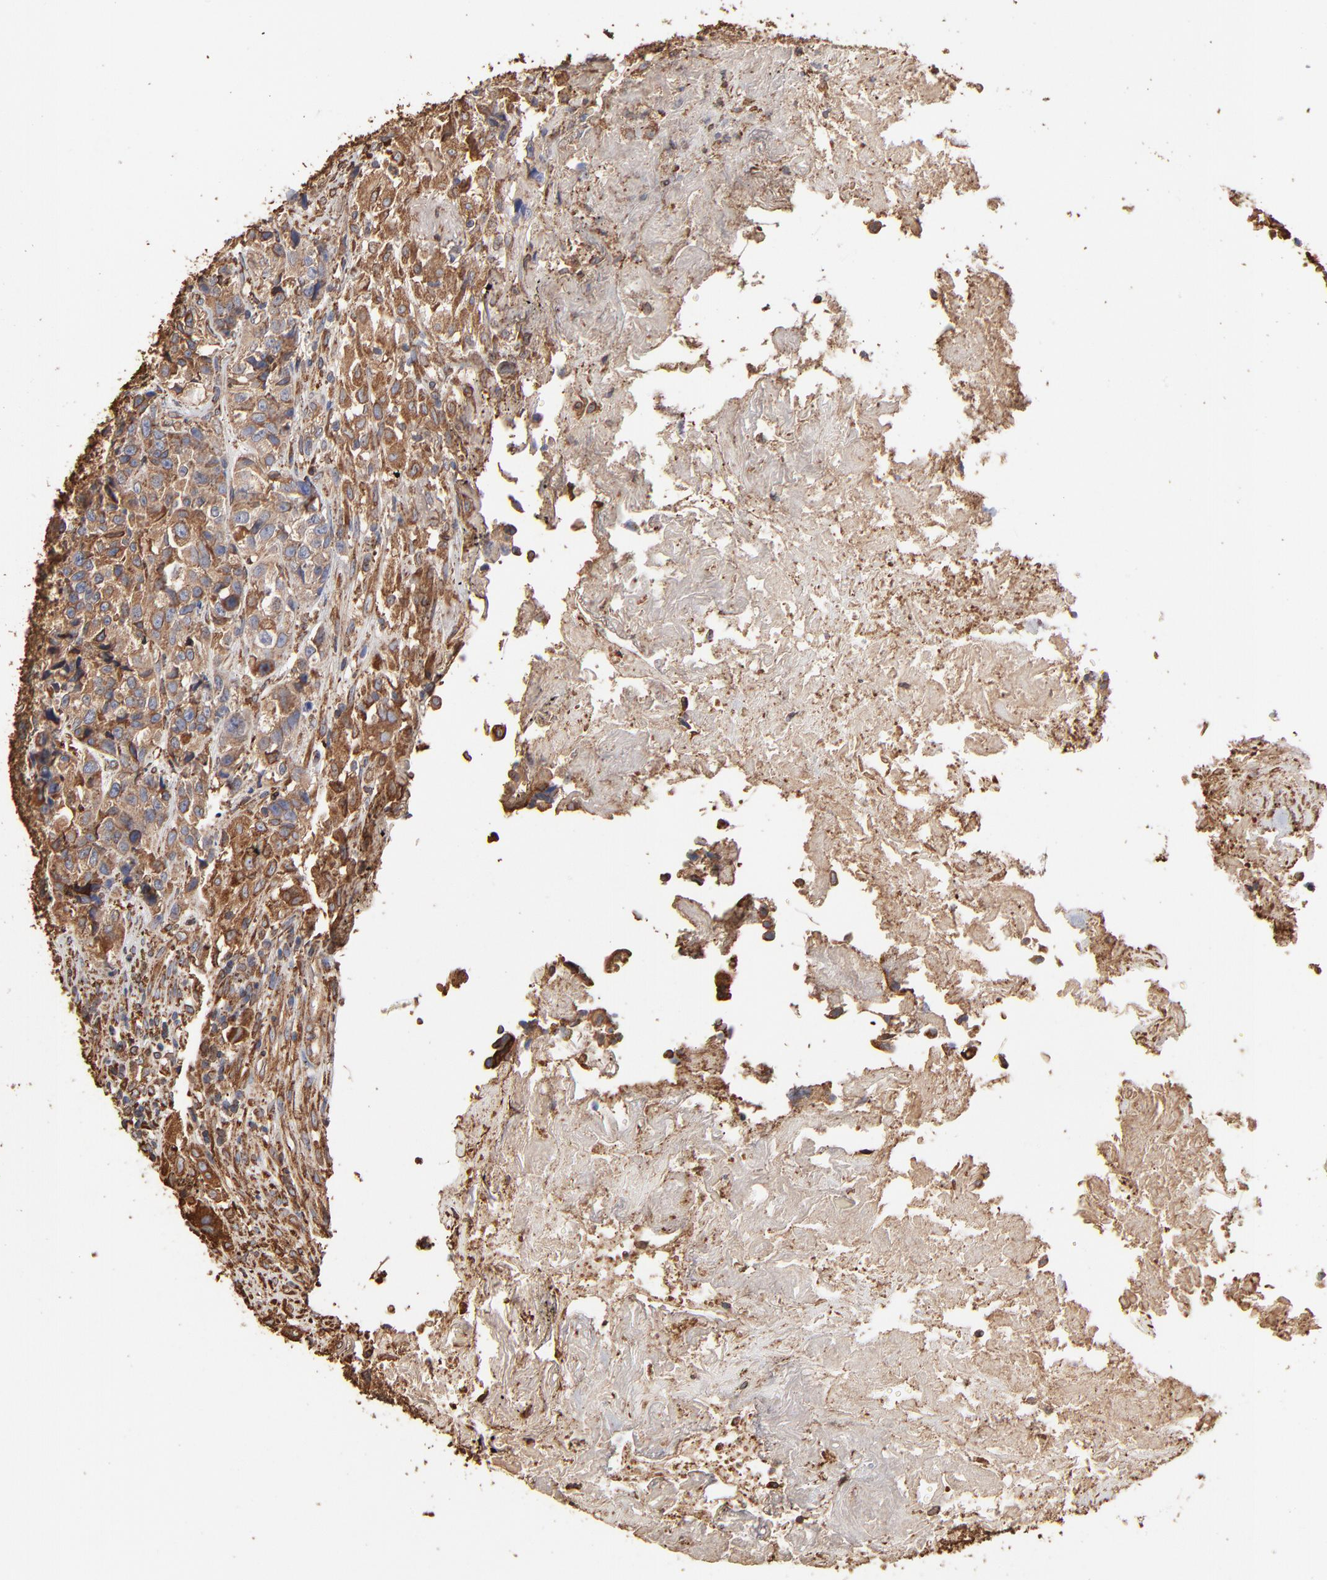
{"staining": {"intensity": "moderate", "quantity": ">75%", "location": "cytoplasmic/membranous"}, "tissue": "urothelial cancer", "cell_type": "Tumor cells", "image_type": "cancer", "snomed": [{"axis": "morphology", "description": "Urothelial carcinoma, High grade"}, {"axis": "topography", "description": "Urinary bladder"}], "caption": "Human urothelial cancer stained with a protein marker displays moderate staining in tumor cells.", "gene": "PDIA3", "patient": {"sex": "female", "age": 81}}